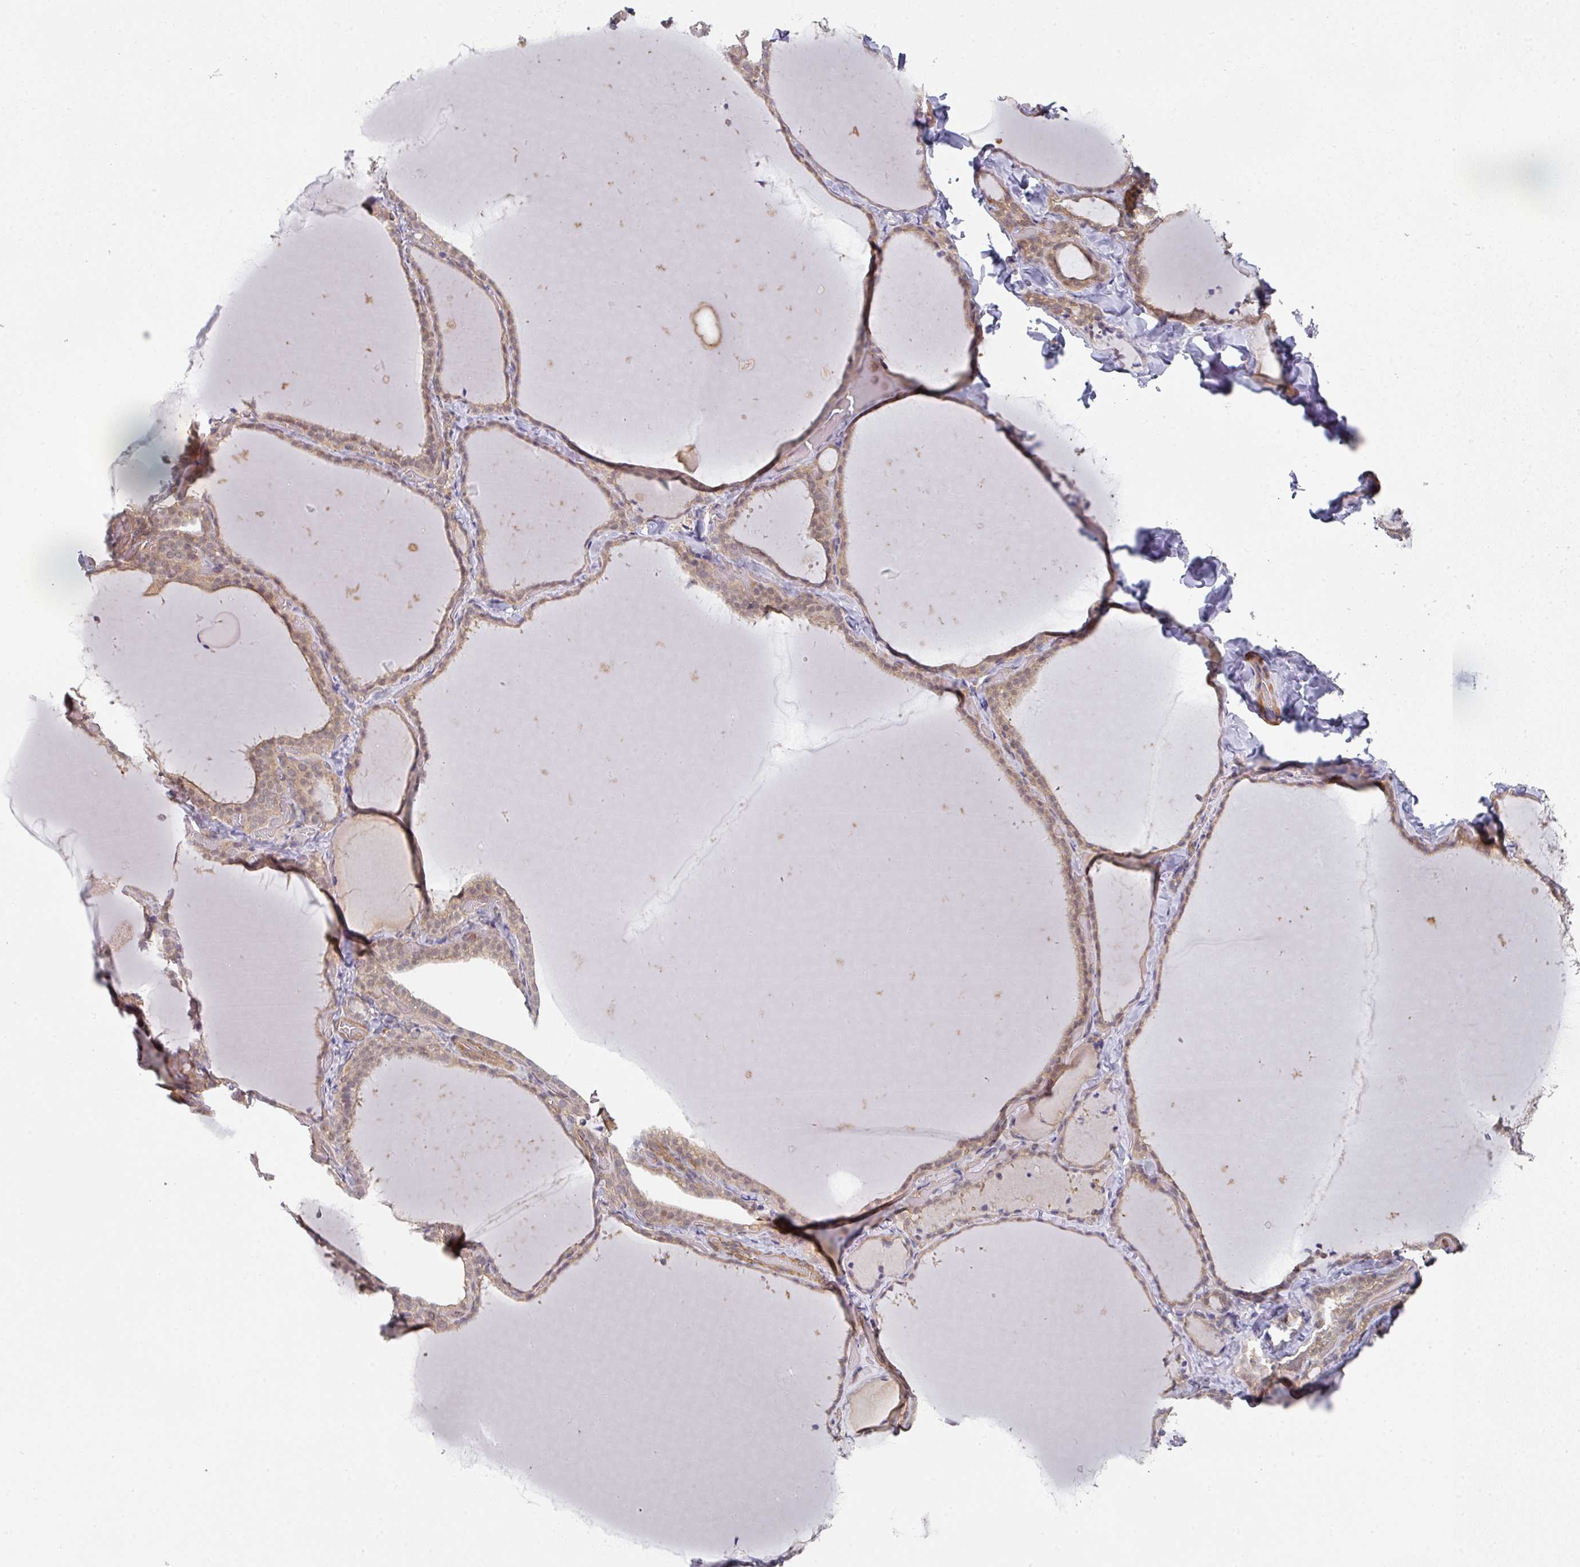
{"staining": {"intensity": "moderate", "quantity": ">75%", "location": "cytoplasmic/membranous,nuclear"}, "tissue": "thyroid gland", "cell_type": "Glandular cells", "image_type": "normal", "snomed": [{"axis": "morphology", "description": "Normal tissue, NOS"}, {"axis": "topography", "description": "Thyroid gland"}], "caption": "The image displays staining of normal thyroid gland, revealing moderate cytoplasmic/membranous,nuclear protein staining (brown color) within glandular cells. Nuclei are stained in blue.", "gene": "PSME3IP1", "patient": {"sex": "female", "age": 22}}